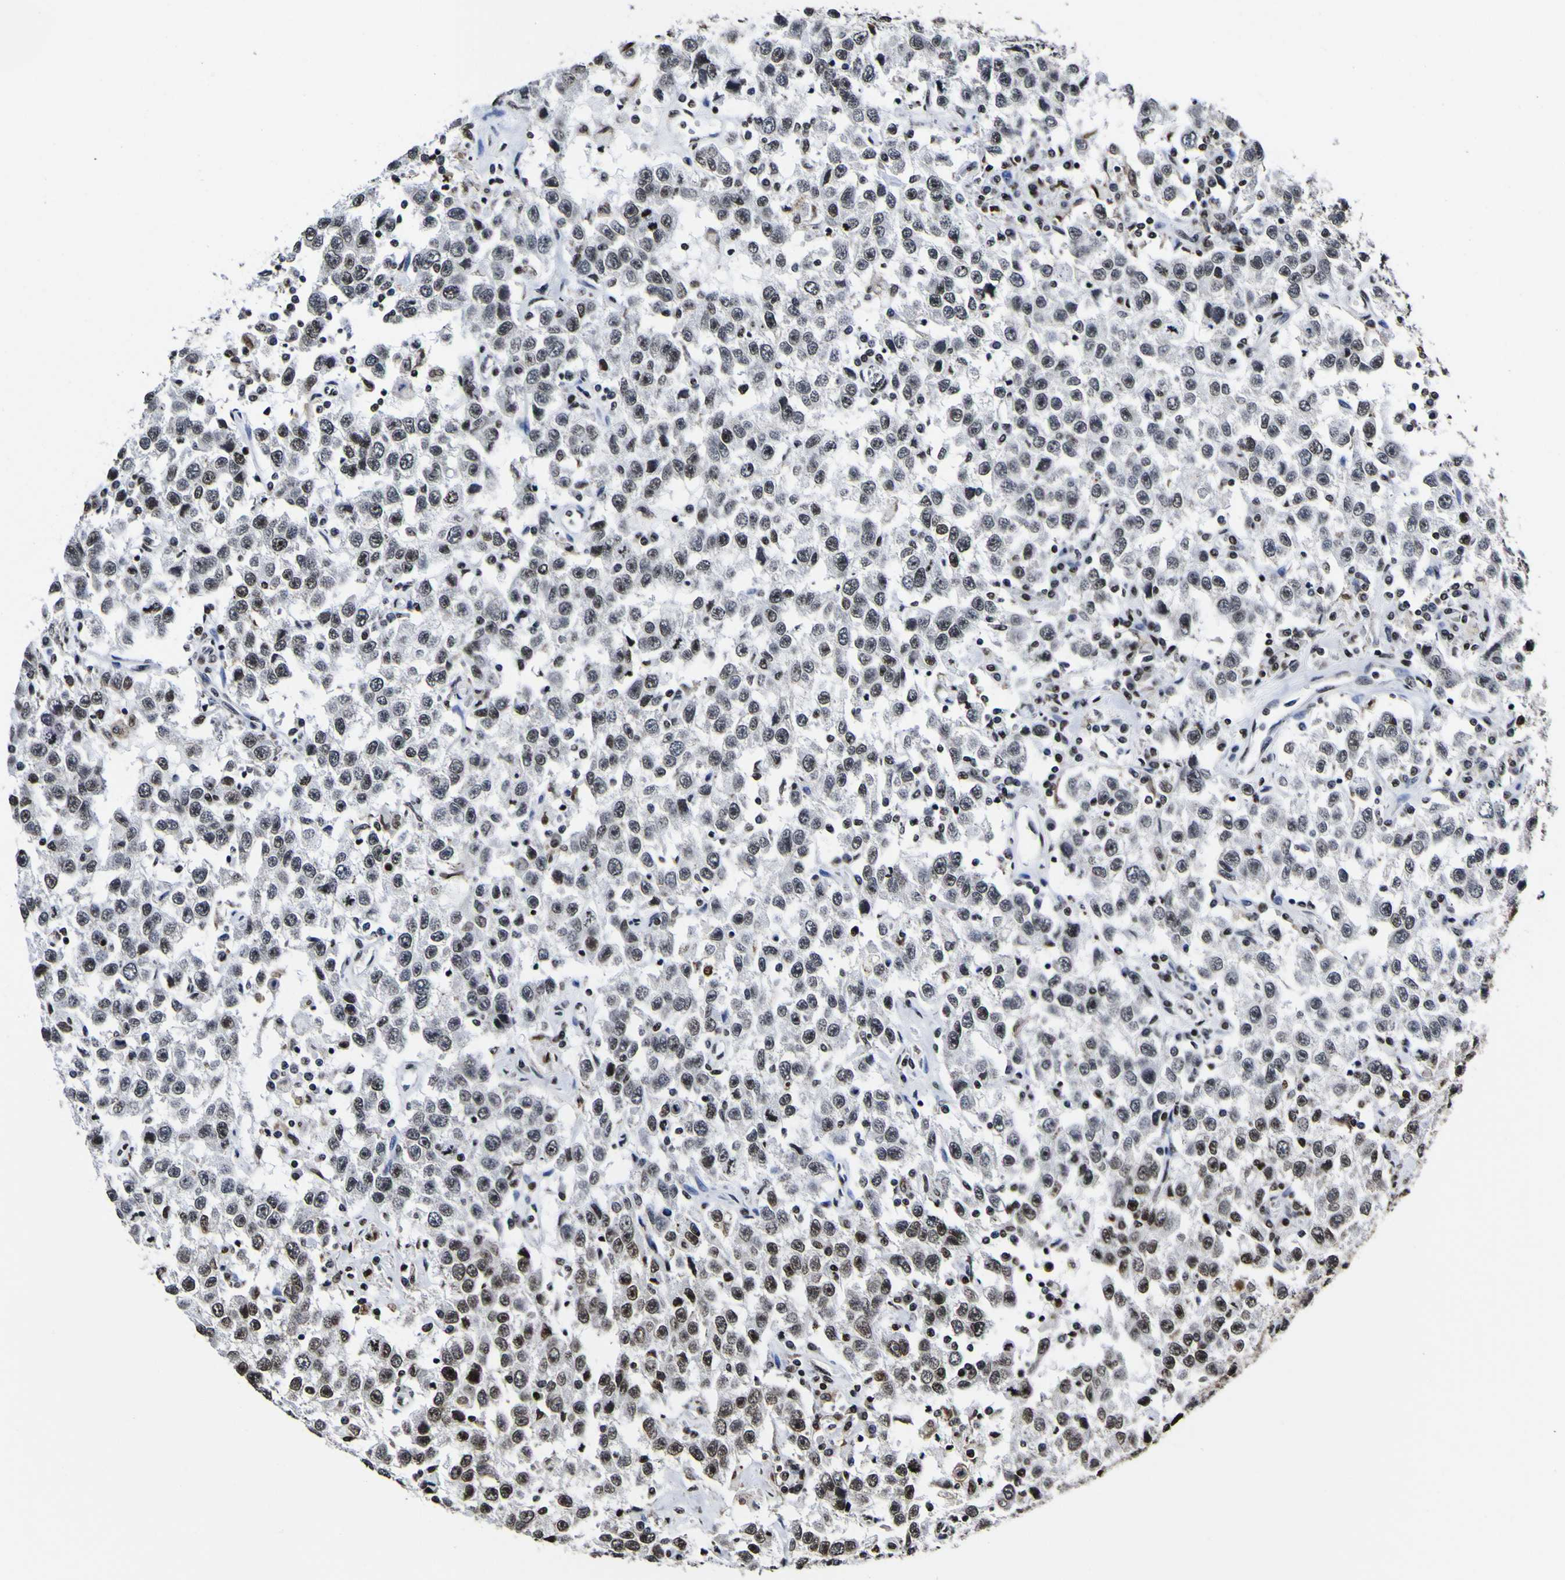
{"staining": {"intensity": "moderate", "quantity": "<25%", "location": "nuclear"}, "tissue": "testis cancer", "cell_type": "Tumor cells", "image_type": "cancer", "snomed": [{"axis": "morphology", "description": "Seminoma, NOS"}, {"axis": "topography", "description": "Testis"}], "caption": "Immunohistochemical staining of testis cancer (seminoma) reveals low levels of moderate nuclear staining in about <25% of tumor cells. (DAB IHC with brightfield microscopy, high magnification).", "gene": "PIAS1", "patient": {"sex": "male", "age": 41}}